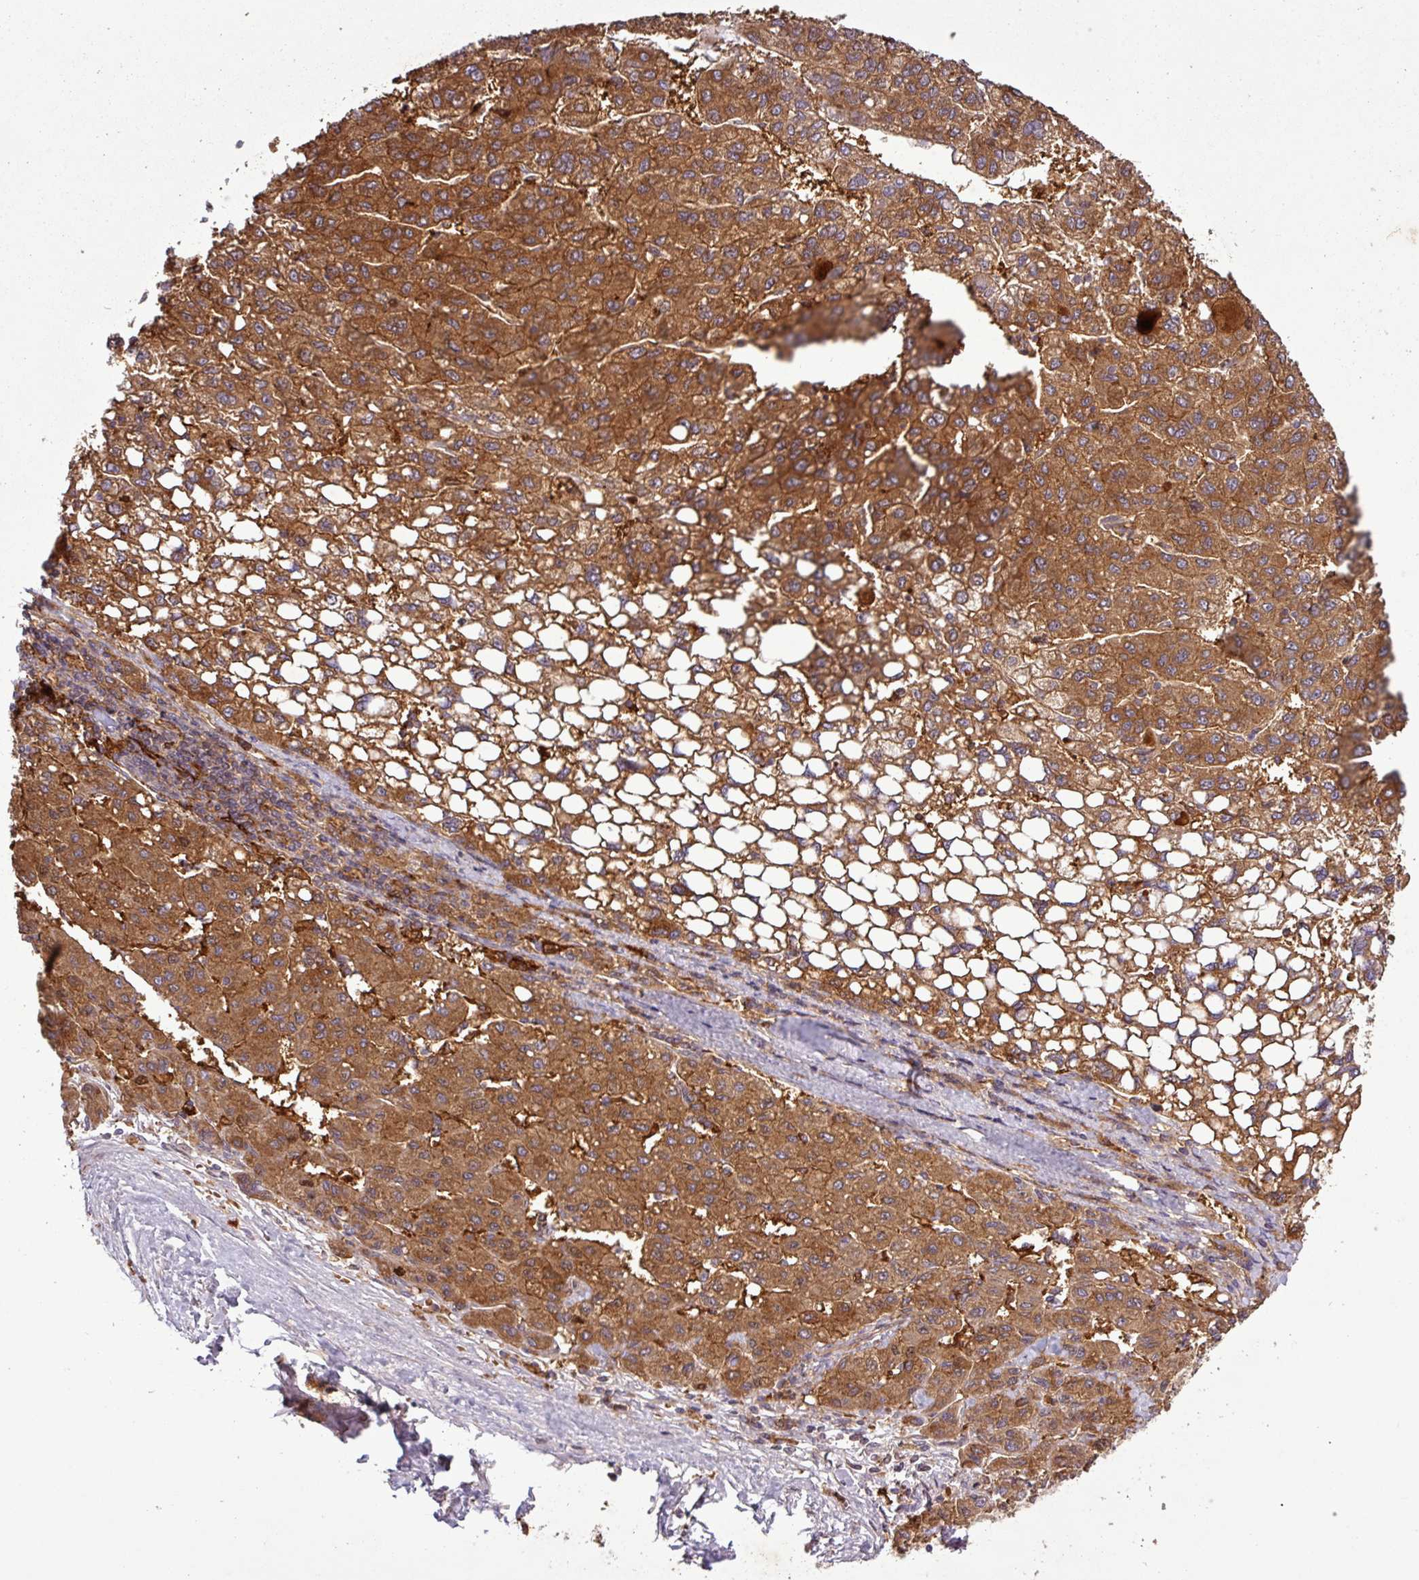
{"staining": {"intensity": "strong", "quantity": ">75%", "location": "cytoplasmic/membranous"}, "tissue": "liver cancer", "cell_type": "Tumor cells", "image_type": "cancer", "snomed": [{"axis": "morphology", "description": "Carcinoma, Hepatocellular, NOS"}, {"axis": "topography", "description": "Liver"}], "caption": "Immunohistochemical staining of liver cancer reveals high levels of strong cytoplasmic/membranous protein staining in approximately >75% of tumor cells.", "gene": "SIRPB2", "patient": {"sex": "female", "age": 82}}